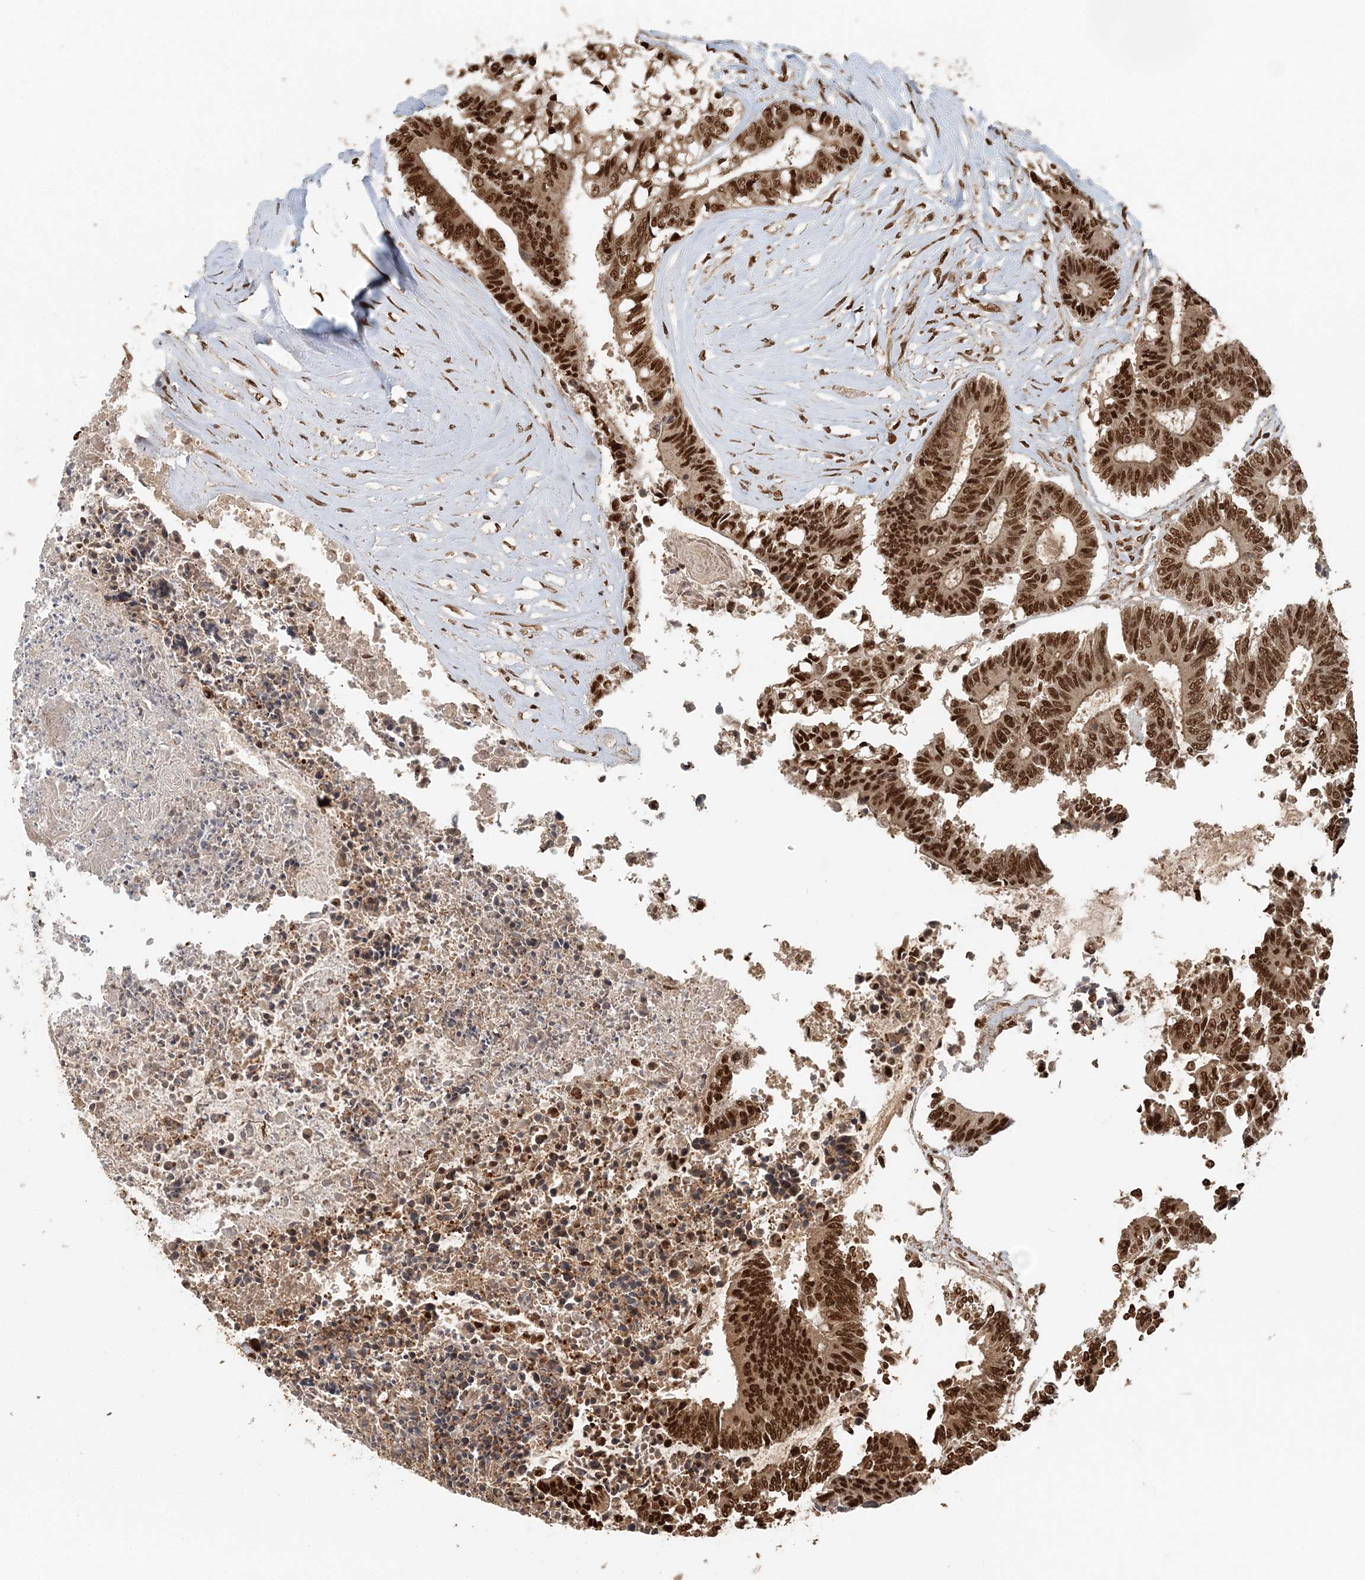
{"staining": {"intensity": "moderate", "quantity": ">75%", "location": "nuclear"}, "tissue": "colorectal cancer", "cell_type": "Tumor cells", "image_type": "cancer", "snomed": [{"axis": "morphology", "description": "Adenocarcinoma, NOS"}, {"axis": "topography", "description": "Rectum"}], "caption": "The histopathology image reveals staining of adenocarcinoma (colorectal), revealing moderate nuclear protein staining (brown color) within tumor cells.", "gene": "ARHGAP35", "patient": {"sex": "male", "age": 63}}